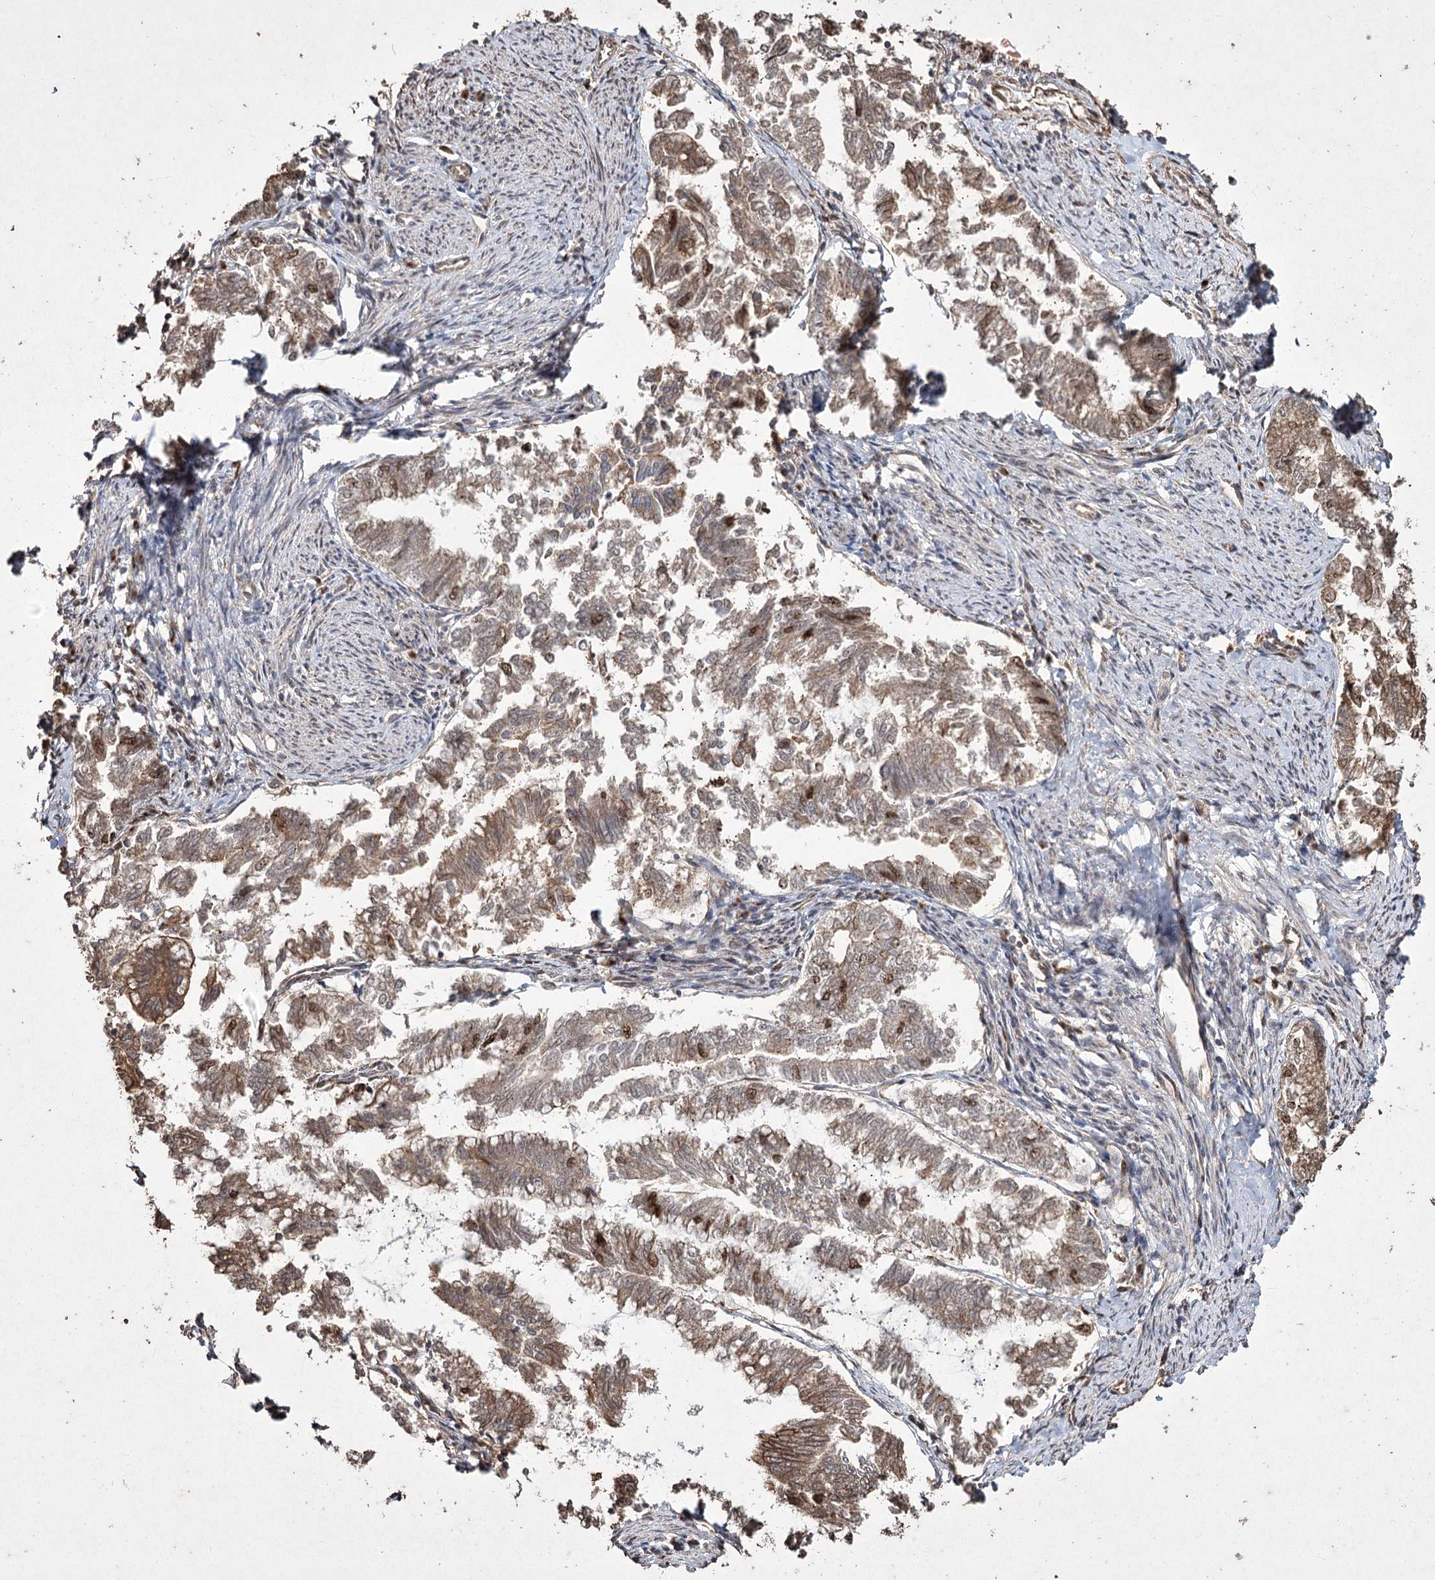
{"staining": {"intensity": "moderate", "quantity": "25%-75%", "location": "cytoplasmic/membranous,nuclear"}, "tissue": "endometrial cancer", "cell_type": "Tumor cells", "image_type": "cancer", "snomed": [{"axis": "morphology", "description": "Adenocarcinoma, NOS"}, {"axis": "topography", "description": "Endometrium"}], "caption": "High-magnification brightfield microscopy of adenocarcinoma (endometrial) stained with DAB (3,3'-diaminobenzidine) (brown) and counterstained with hematoxylin (blue). tumor cells exhibit moderate cytoplasmic/membranous and nuclear expression is appreciated in about25%-75% of cells.", "gene": "PRC1", "patient": {"sex": "female", "age": 79}}